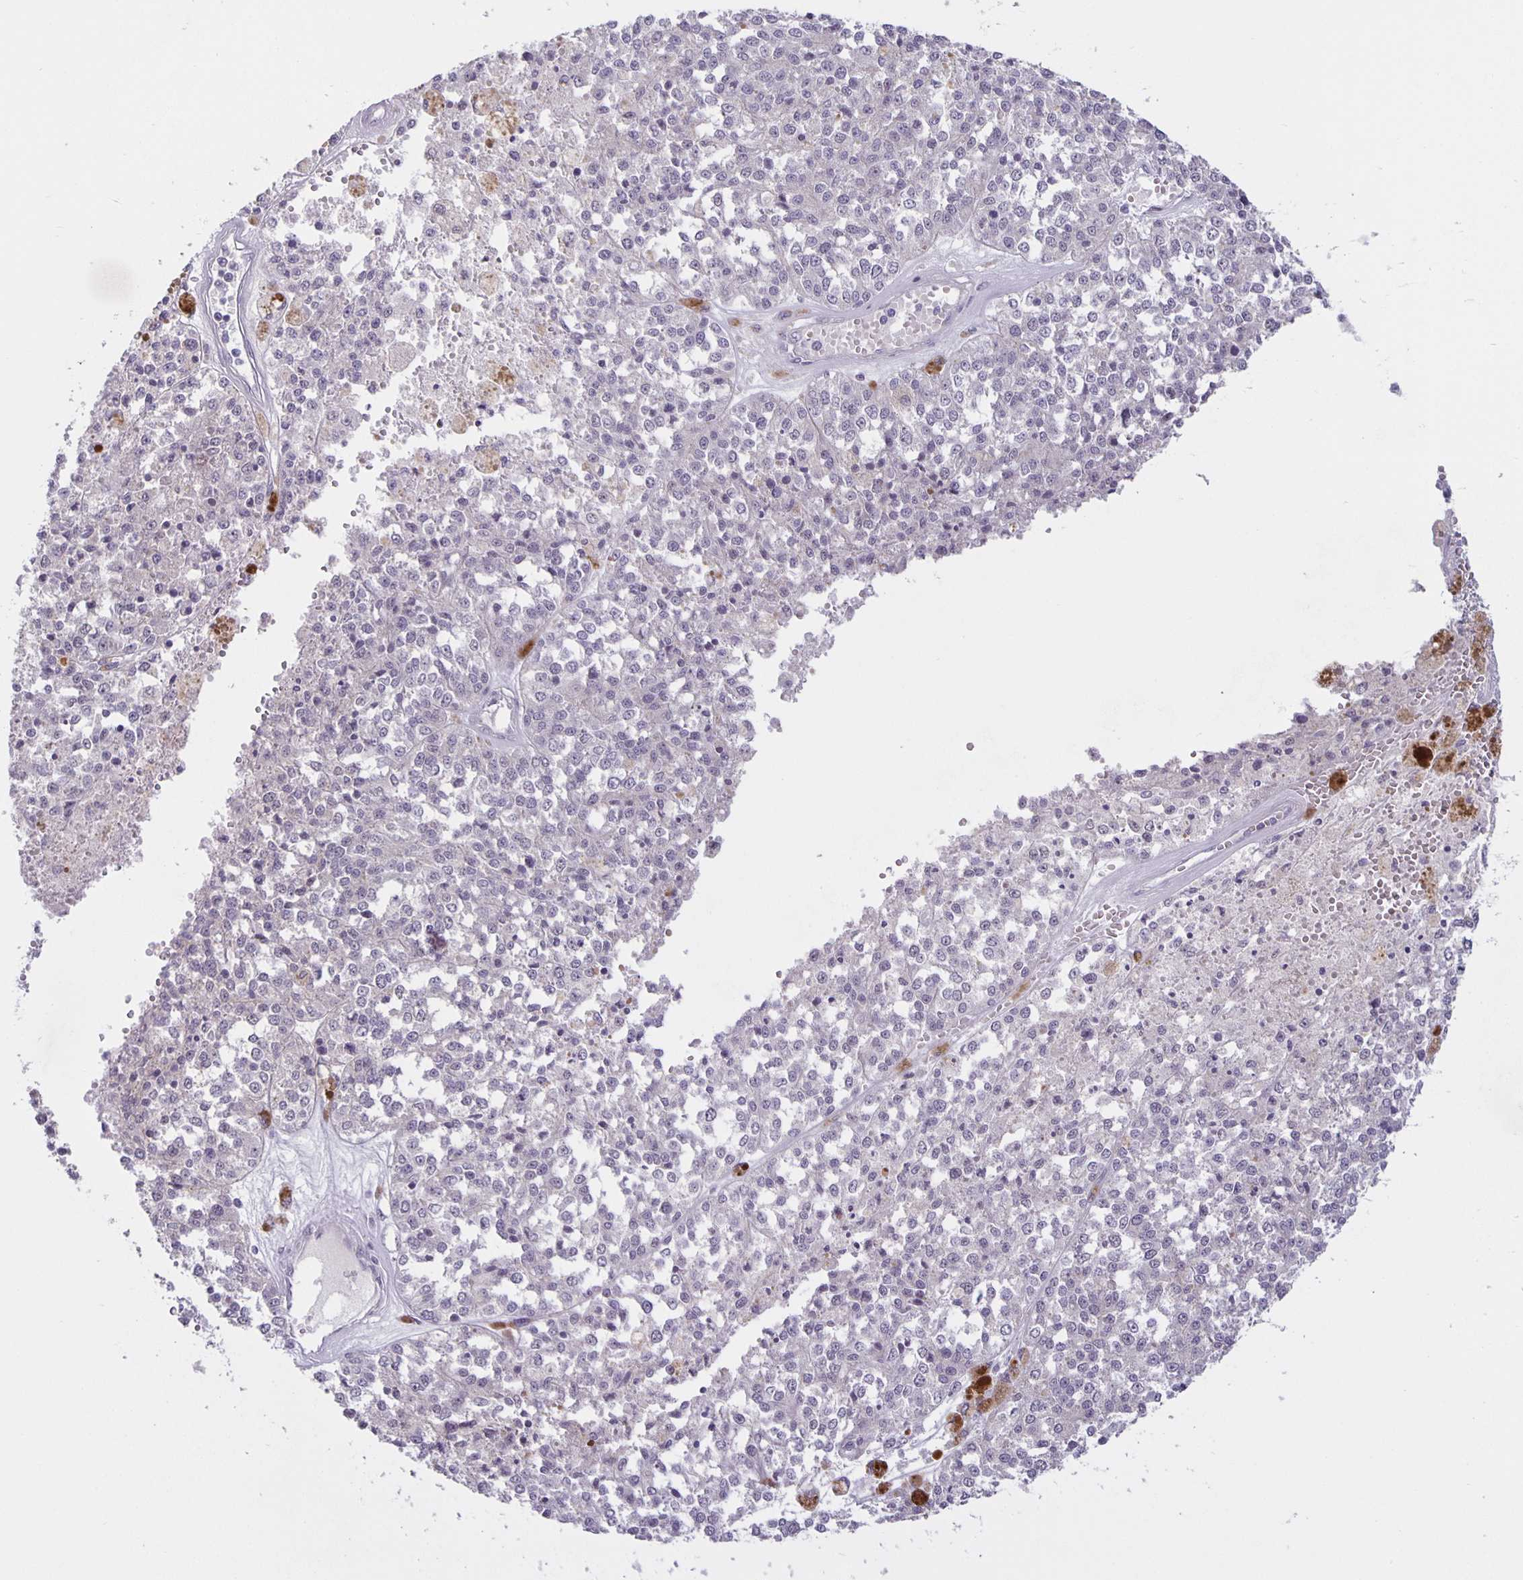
{"staining": {"intensity": "negative", "quantity": "none", "location": "none"}, "tissue": "melanoma", "cell_type": "Tumor cells", "image_type": "cancer", "snomed": [{"axis": "morphology", "description": "Malignant melanoma, Metastatic site"}, {"axis": "topography", "description": "Lymph node"}], "caption": "Human melanoma stained for a protein using IHC exhibits no expression in tumor cells.", "gene": "ARVCF", "patient": {"sex": "female", "age": 64}}